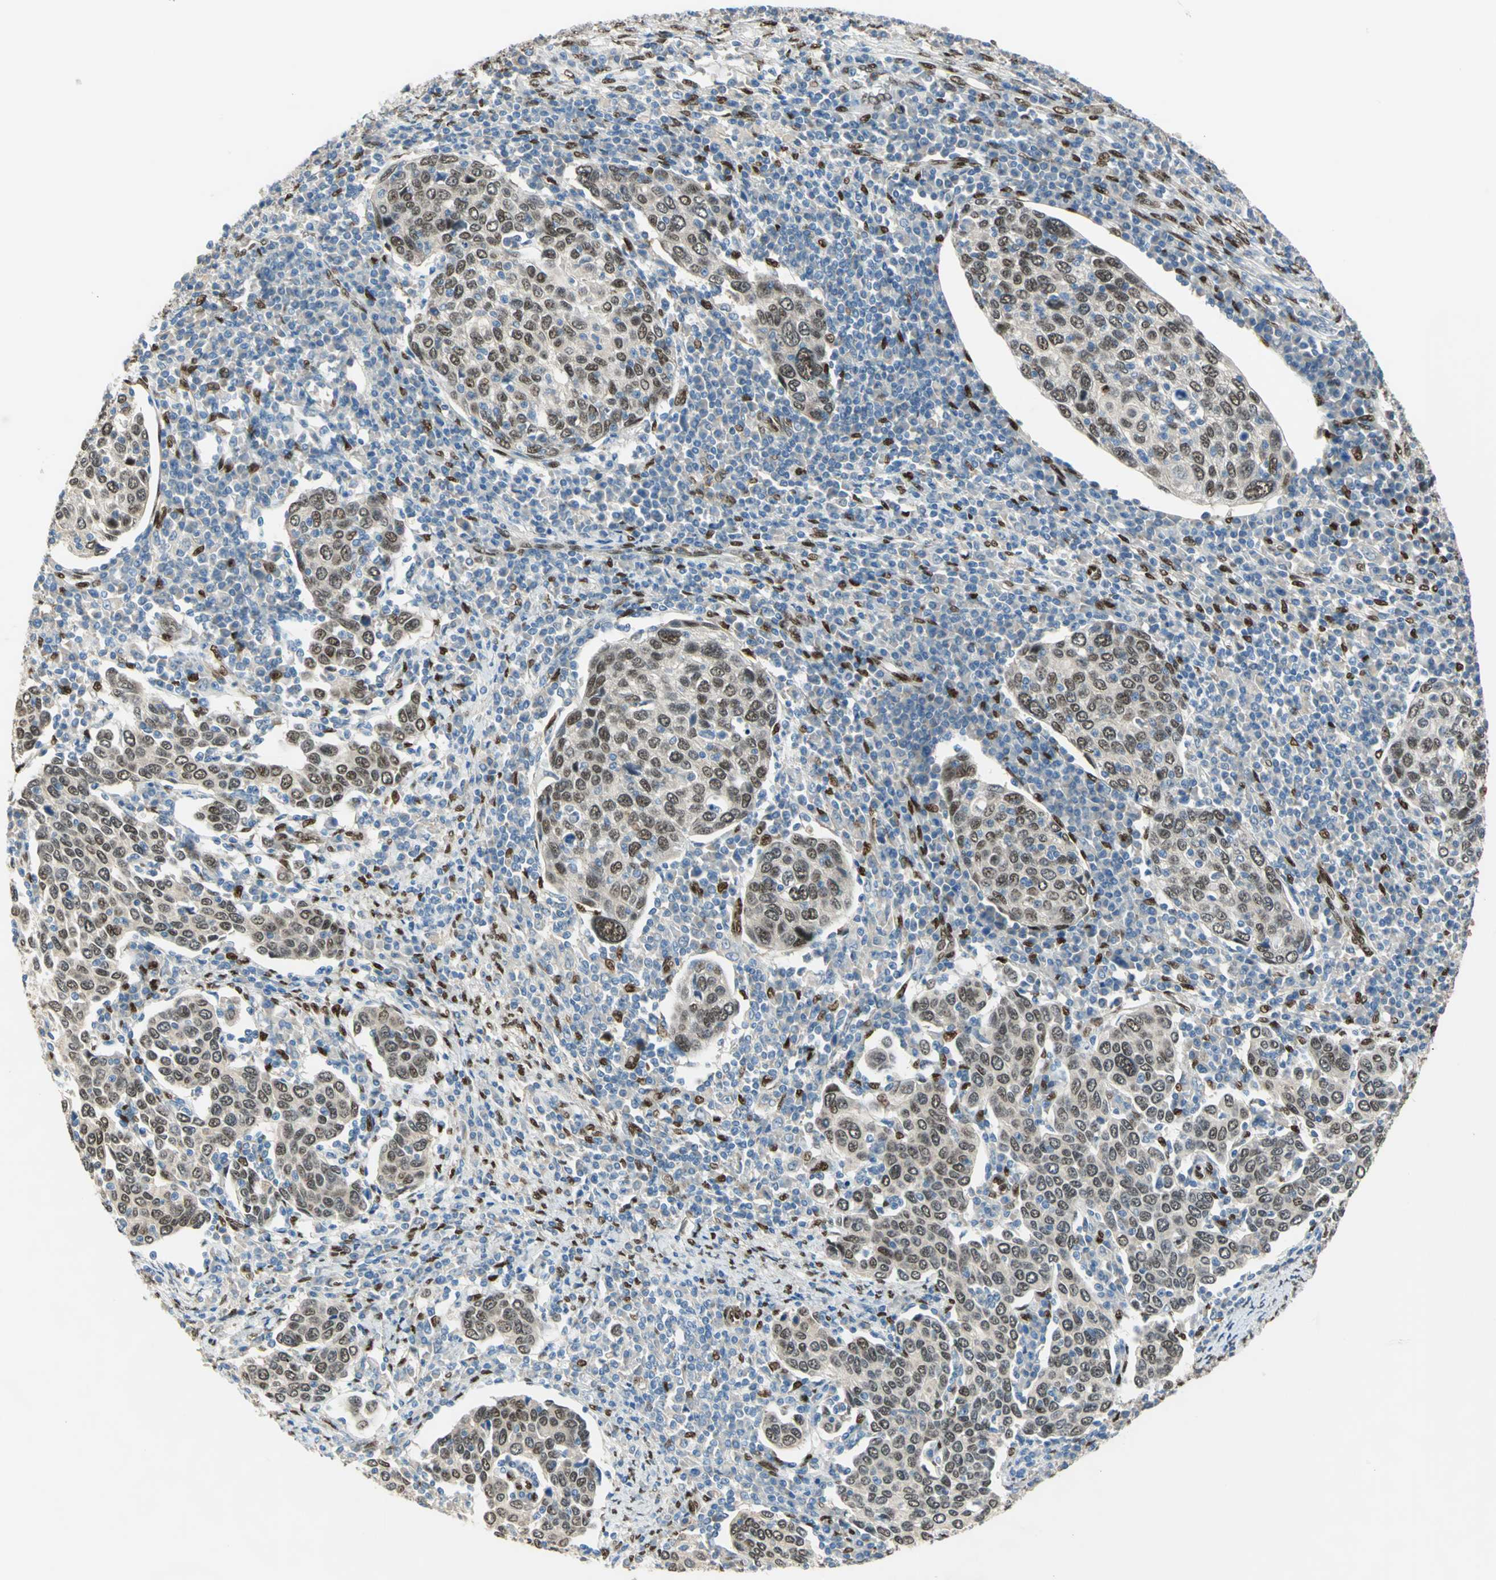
{"staining": {"intensity": "moderate", "quantity": ">75%", "location": "cytoplasmic/membranous,nuclear"}, "tissue": "cervical cancer", "cell_type": "Tumor cells", "image_type": "cancer", "snomed": [{"axis": "morphology", "description": "Squamous cell carcinoma, NOS"}, {"axis": "topography", "description": "Cervix"}], "caption": "This is an image of IHC staining of cervical cancer, which shows moderate positivity in the cytoplasmic/membranous and nuclear of tumor cells.", "gene": "RBFOX2", "patient": {"sex": "female", "age": 40}}